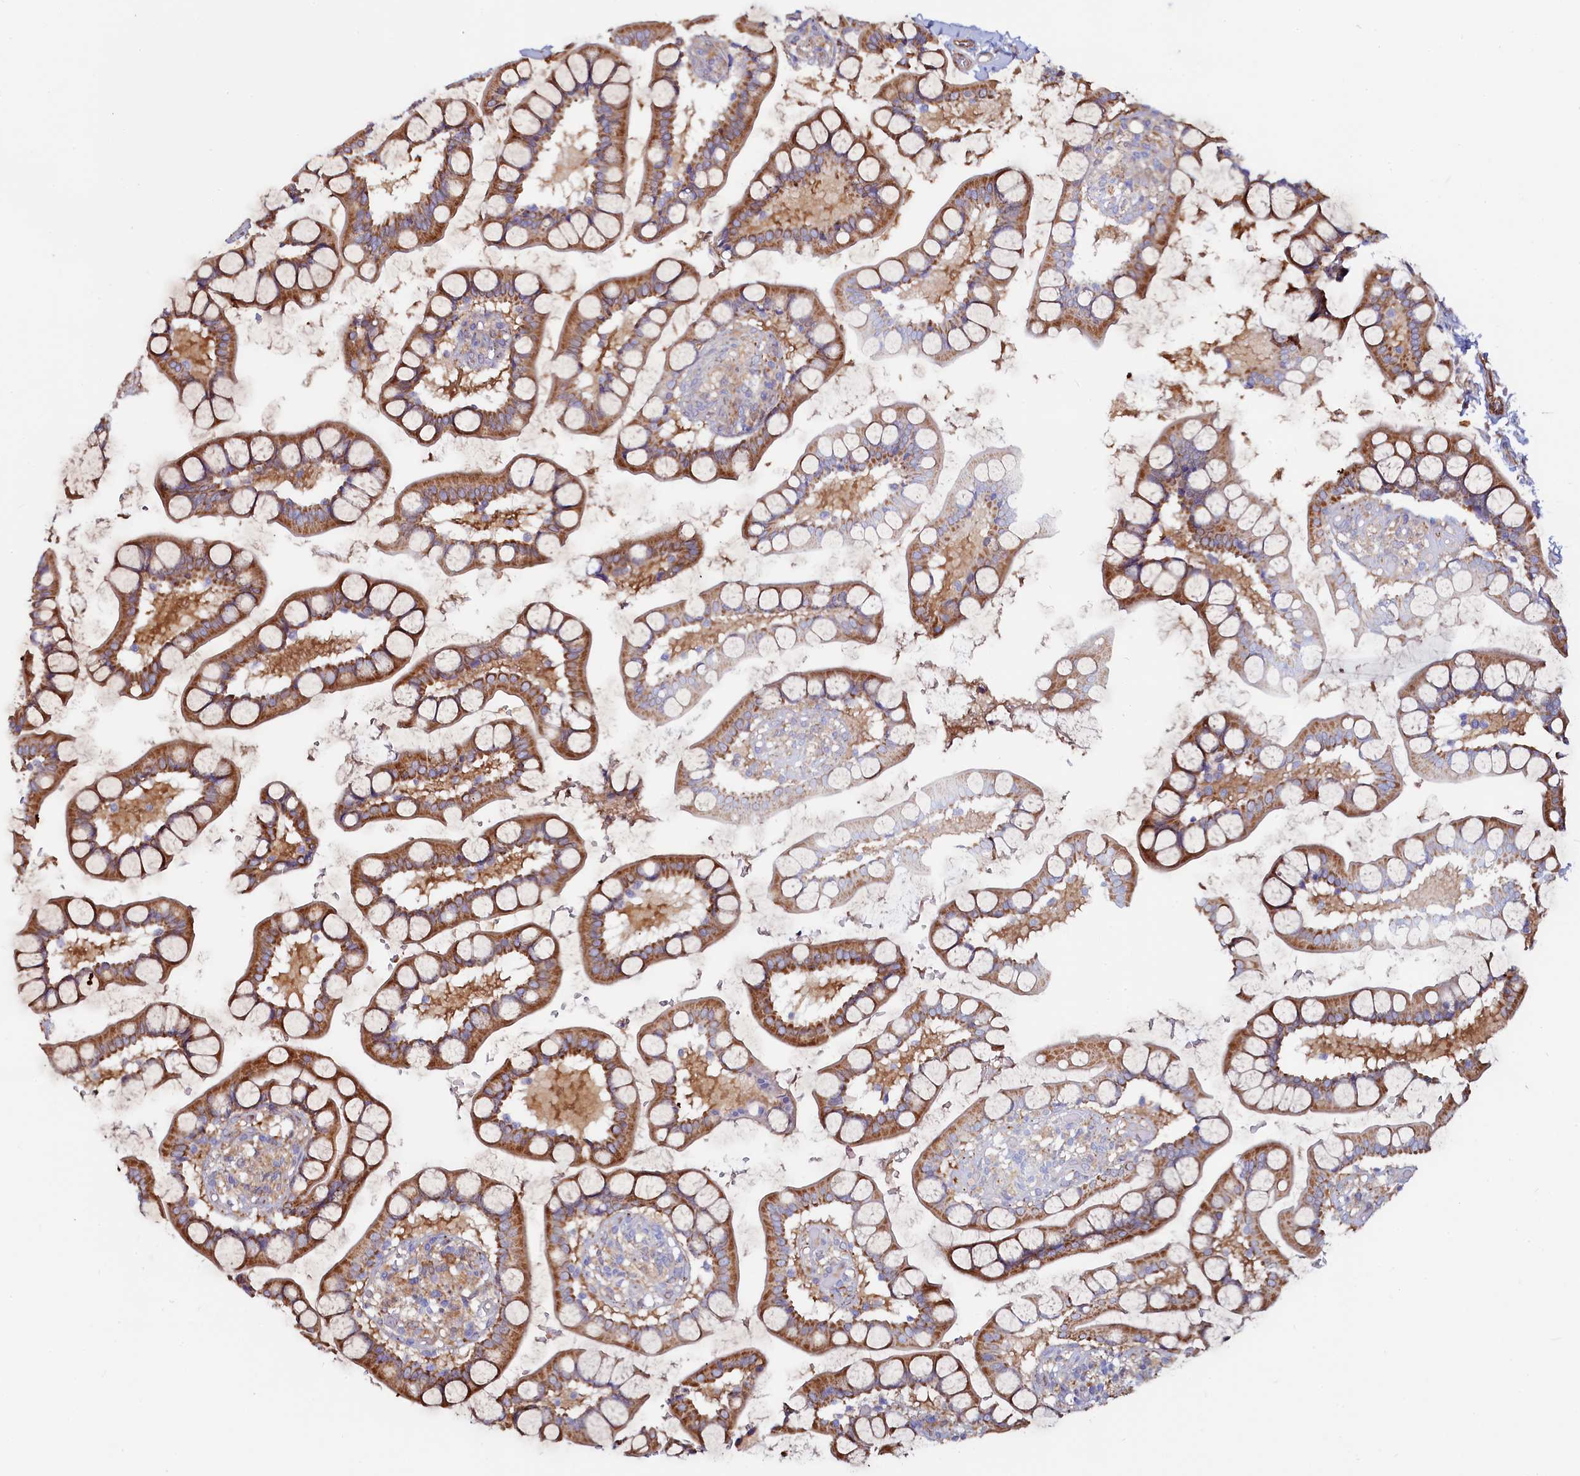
{"staining": {"intensity": "moderate", "quantity": ">75%", "location": "cytoplasmic/membranous"}, "tissue": "small intestine", "cell_type": "Glandular cells", "image_type": "normal", "snomed": [{"axis": "morphology", "description": "Normal tissue, NOS"}, {"axis": "topography", "description": "Small intestine"}], "caption": "Glandular cells display medium levels of moderate cytoplasmic/membranous staining in approximately >75% of cells in normal human small intestine. (DAB = brown stain, brightfield microscopy at high magnification).", "gene": "ASTE1", "patient": {"sex": "male", "age": 52}}